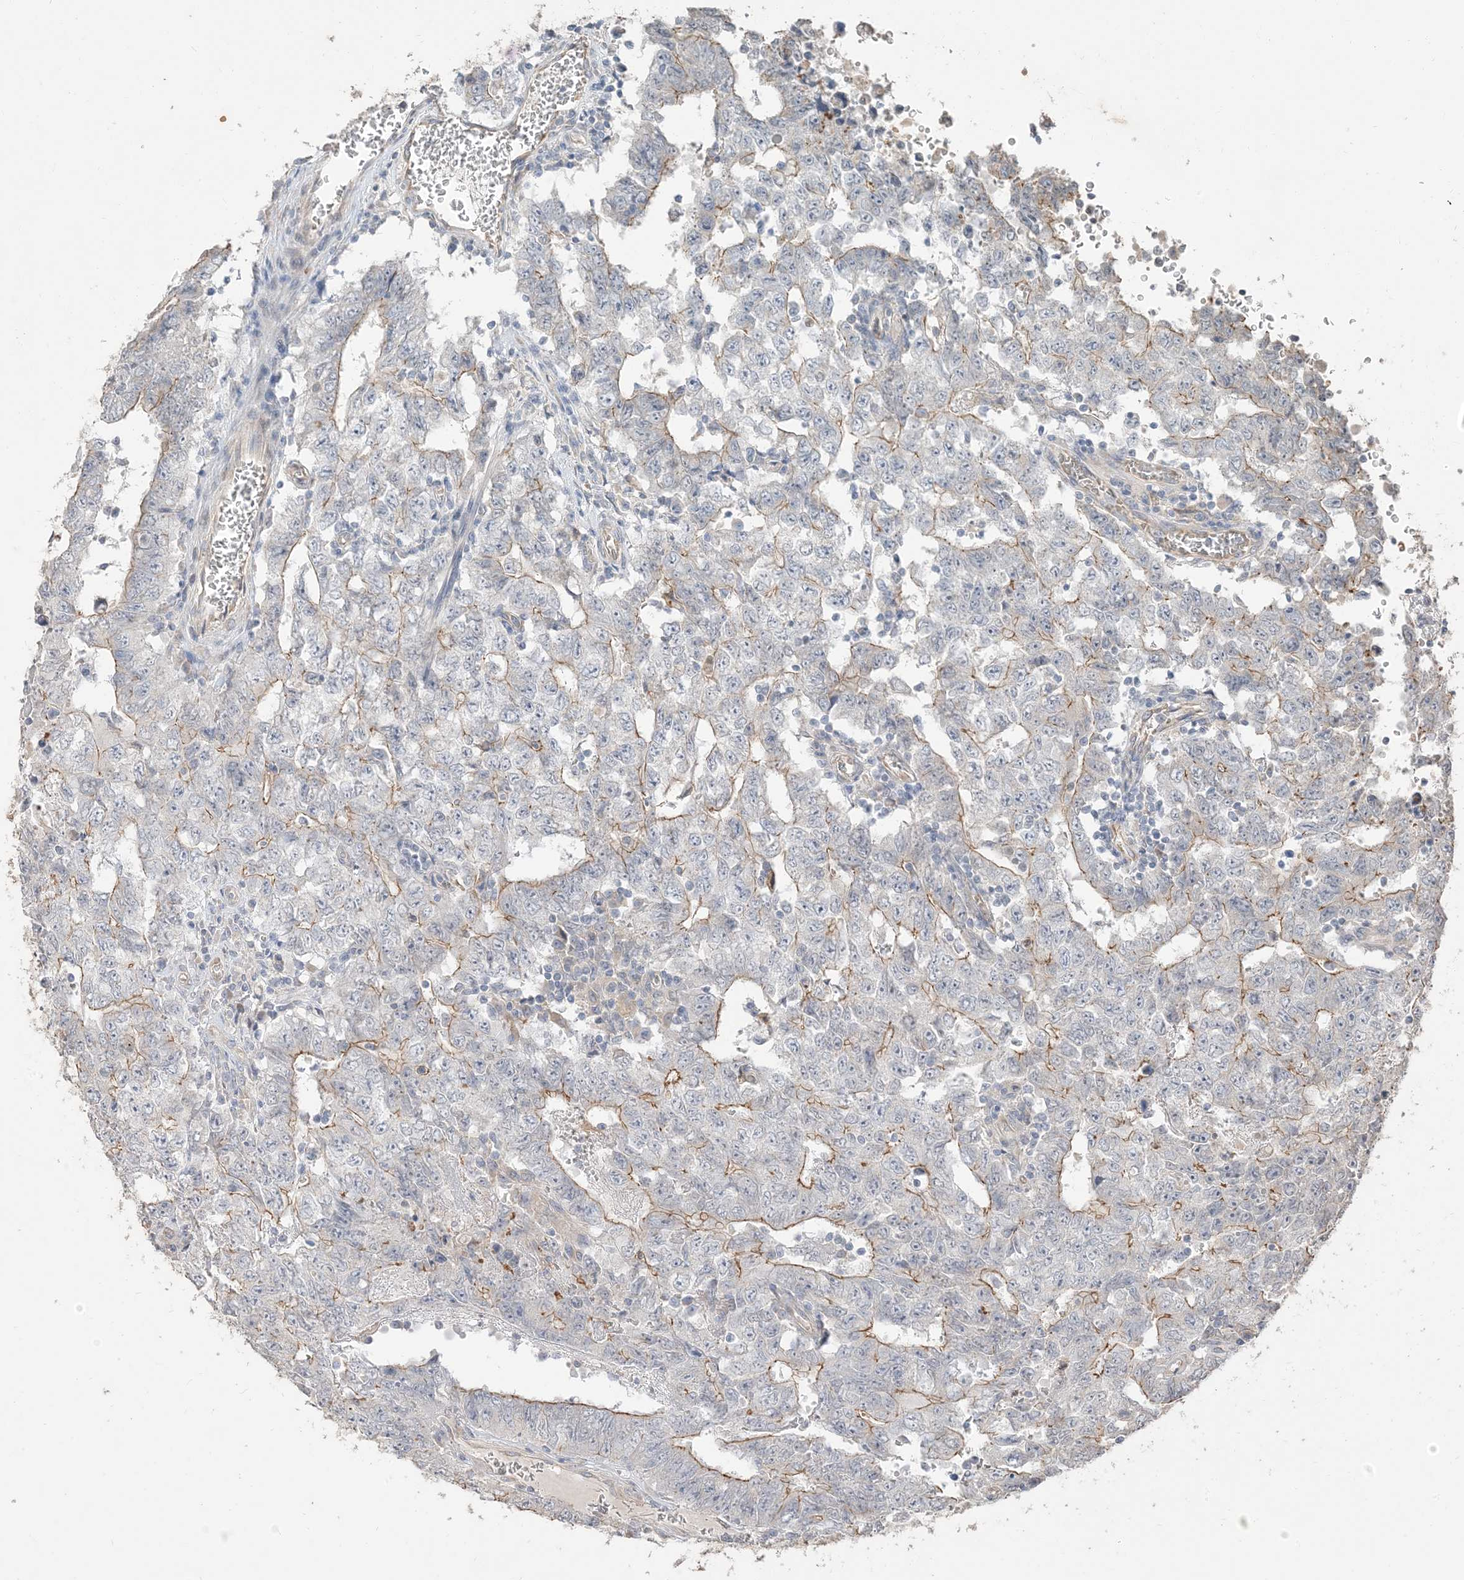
{"staining": {"intensity": "moderate", "quantity": "25%-75%", "location": "cytoplasmic/membranous"}, "tissue": "testis cancer", "cell_type": "Tumor cells", "image_type": "cancer", "snomed": [{"axis": "morphology", "description": "Carcinoma, Embryonal, NOS"}, {"axis": "topography", "description": "Testis"}], "caption": "A high-resolution micrograph shows IHC staining of embryonal carcinoma (testis), which demonstrates moderate cytoplasmic/membranous expression in approximately 25%-75% of tumor cells. (brown staining indicates protein expression, while blue staining denotes nuclei).", "gene": "RNF175", "patient": {"sex": "male", "age": 26}}